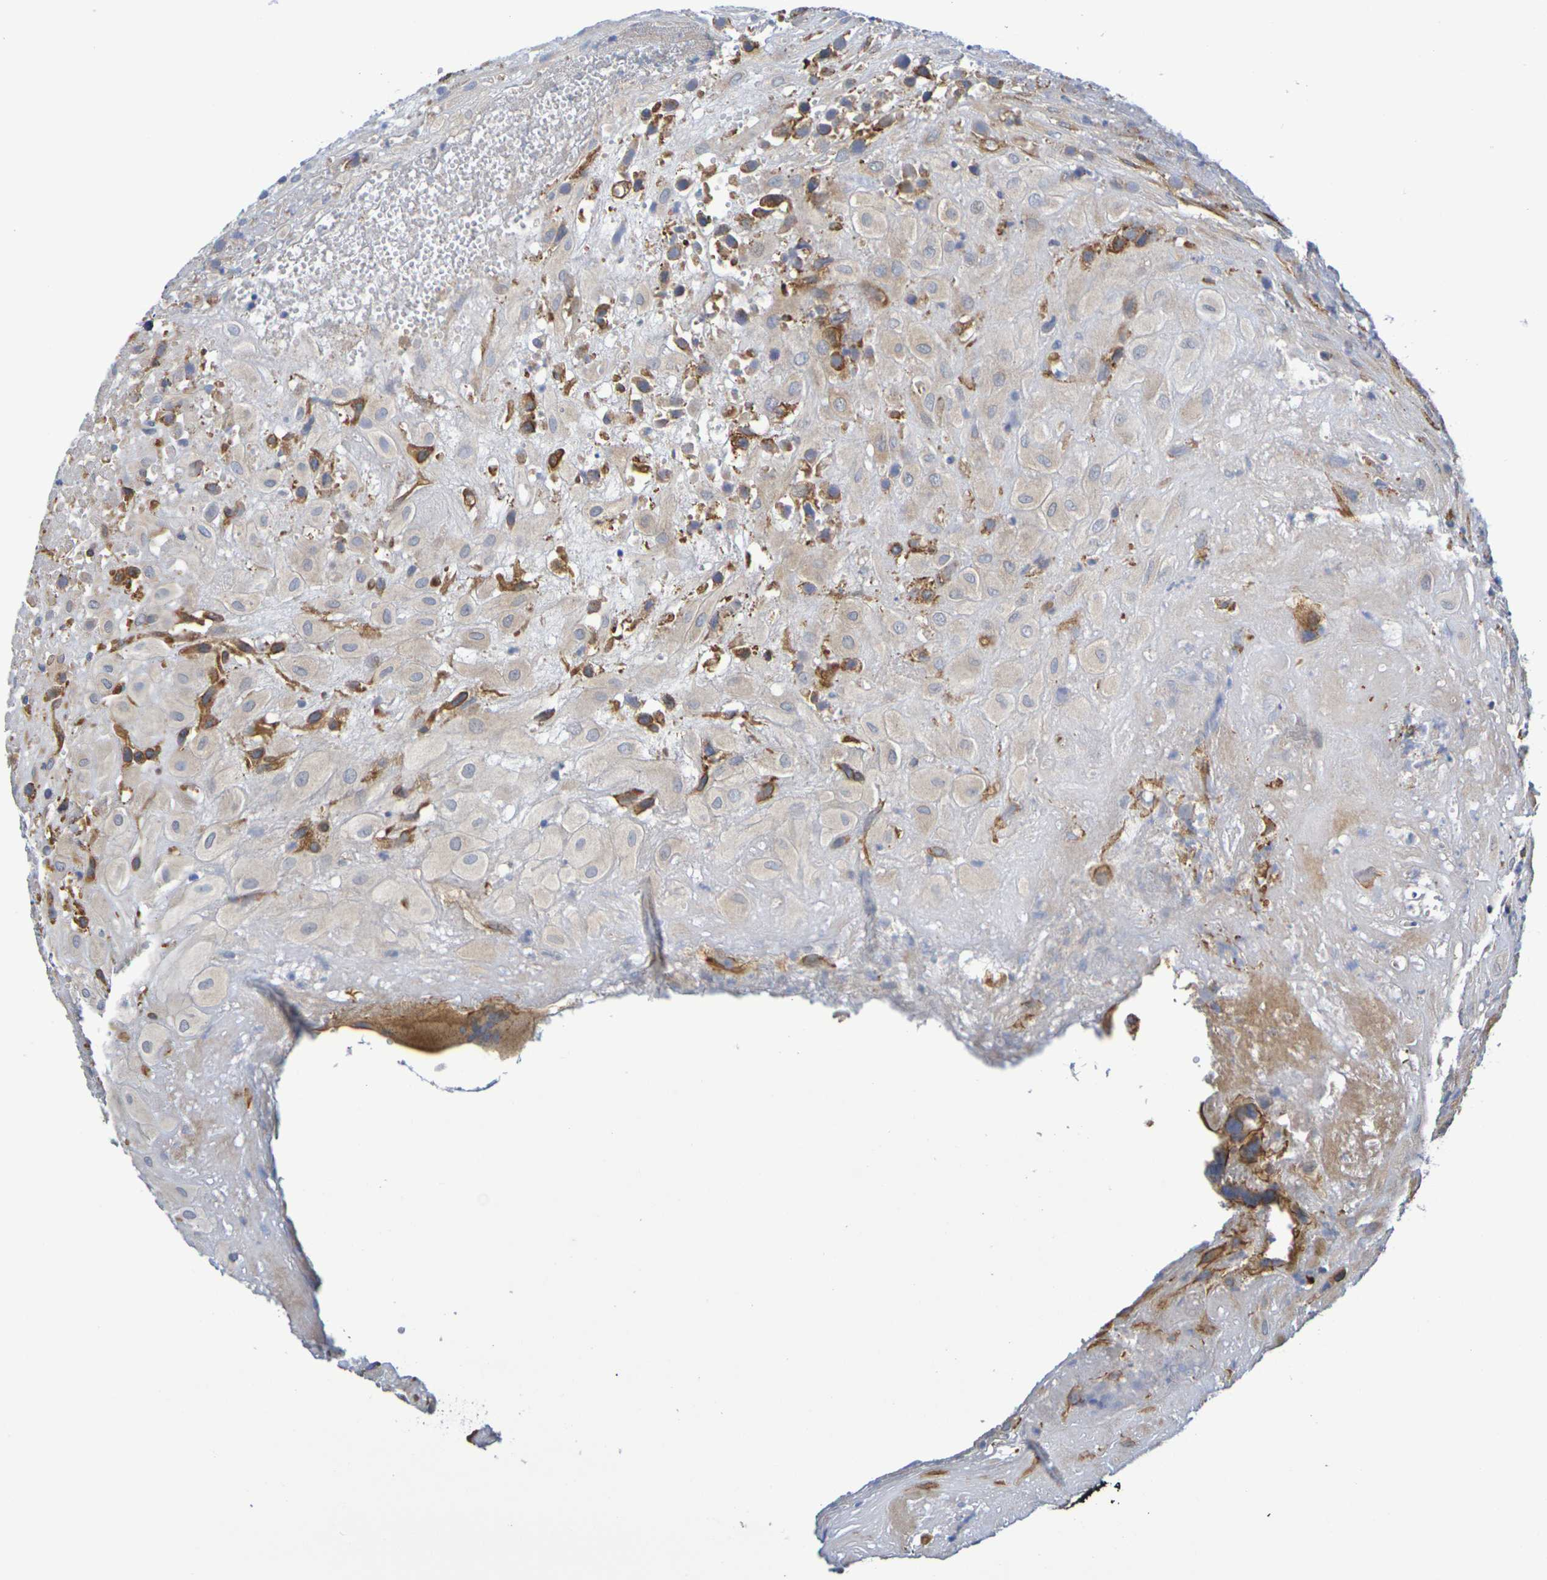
{"staining": {"intensity": "strong", "quantity": "25%-75%", "location": "cytoplasmic/membranous"}, "tissue": "placenta", "cell_type": "Decidual cells", "image_type": "normal", "snomed": [{"axis": "morphology", "description": "Normal tissue, NOS"}, {"axis": "topography", "description": "Placenta"}], "caption": "Placenta stained for a protein (brown) exhibits strong cytoplasmic/membranous positive expression in about 25%-75% of decidual cells.", "gene": "SDC4", "patient": {"sex": "female", "age": 18}}